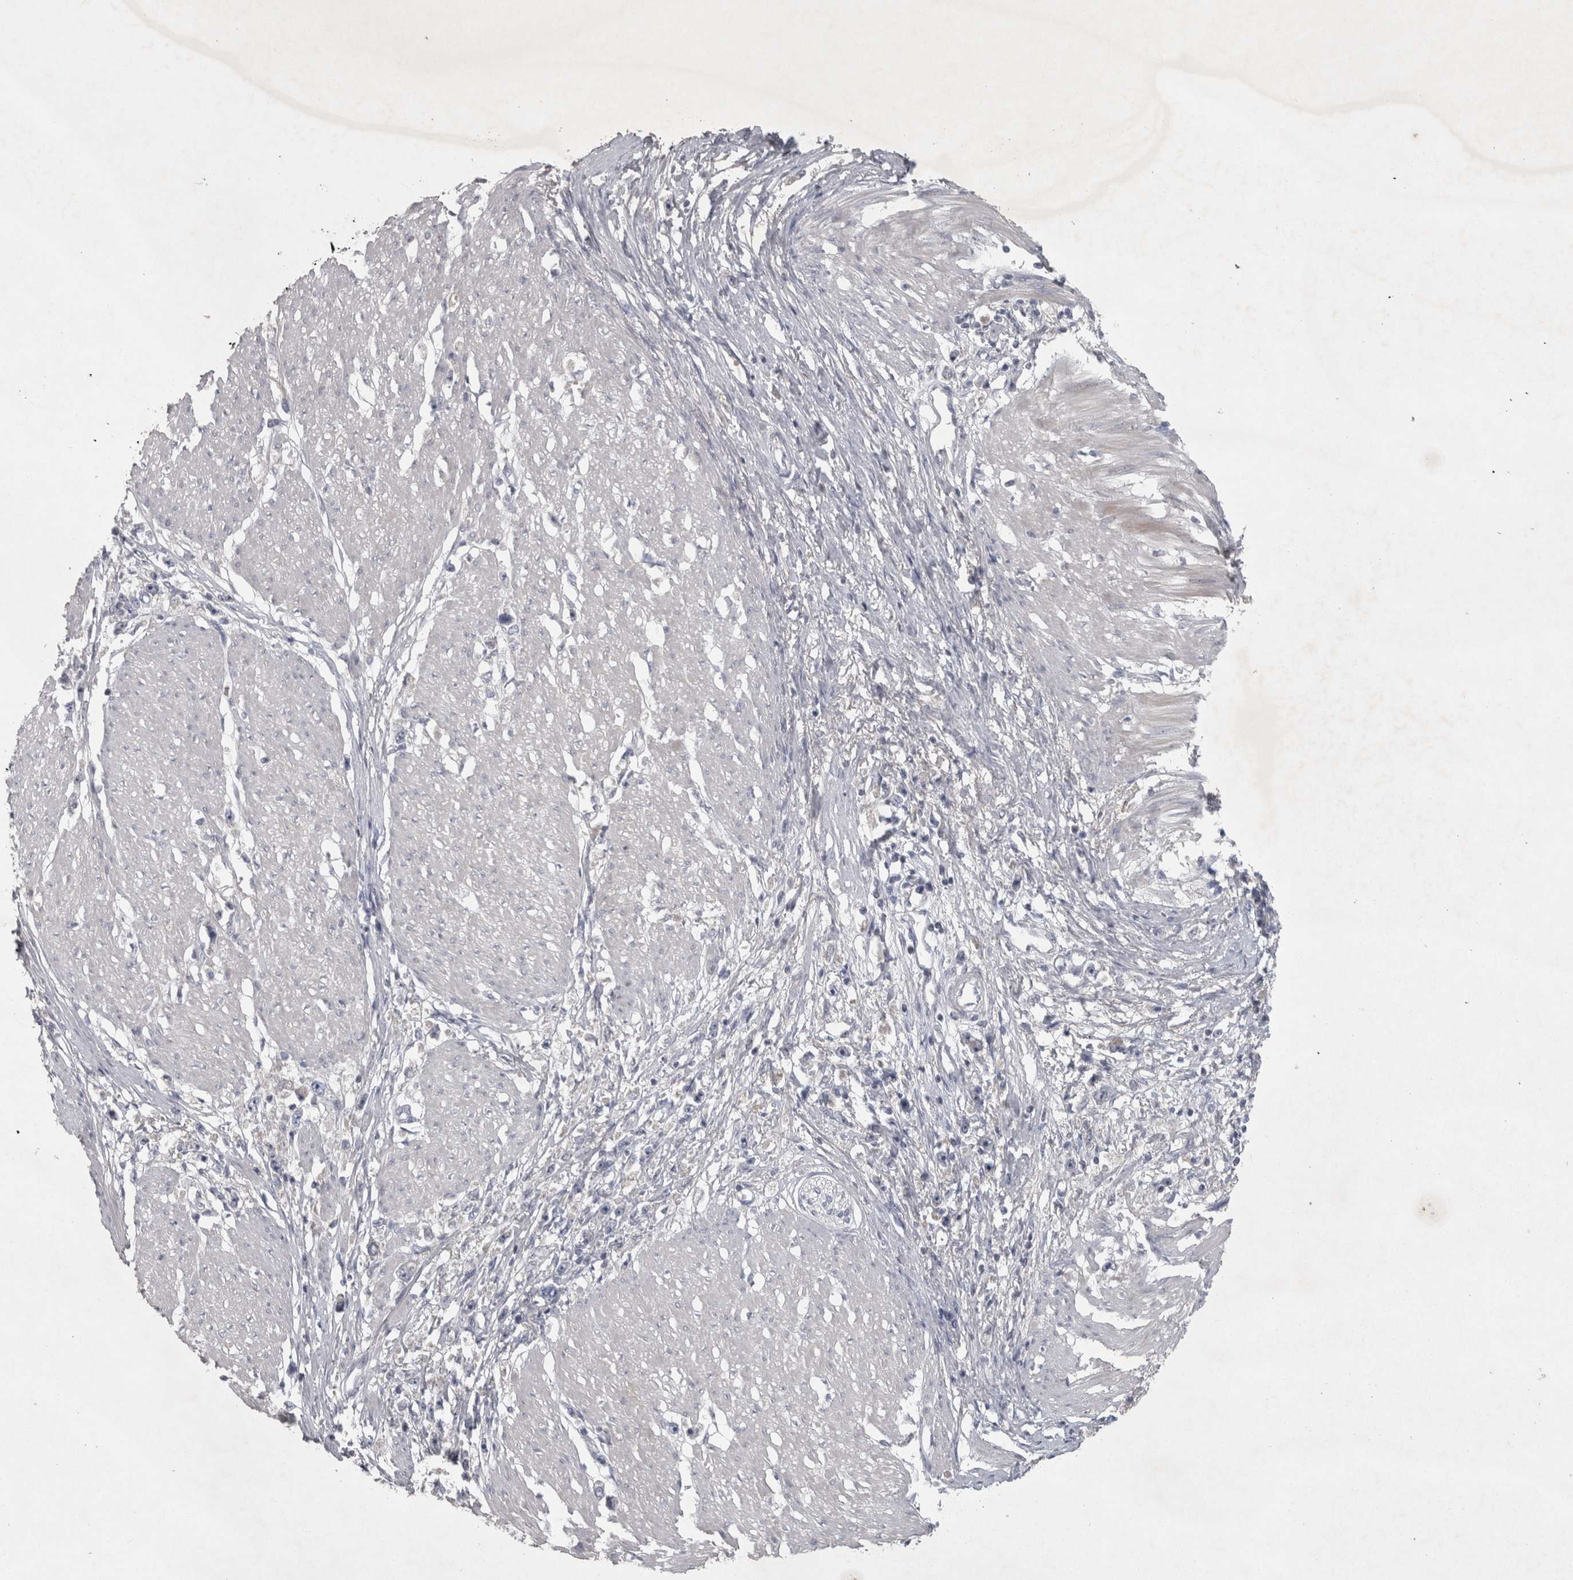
{"staining": {"intensity": "negative", "quantity": "none", "location": "none"}, "tissue": "stomach cancer", "cell_type": "Tumor cells", "image_type": "cancer", "snomed": [{"axis": "morphology", "description": "Adenocarcinoma, NOS"}, {"axis": "topography", "description": "Stomach"}], "caption": "This photomicrograph is of stomach cancer stained with immunohistochemistry (IHC) to label a protein in brown with the nuclei are counter-stained blue. There is no positivity in tumor cells.", "gene": "ENPP7", "patient": {"sex": "female", "age": 59}}